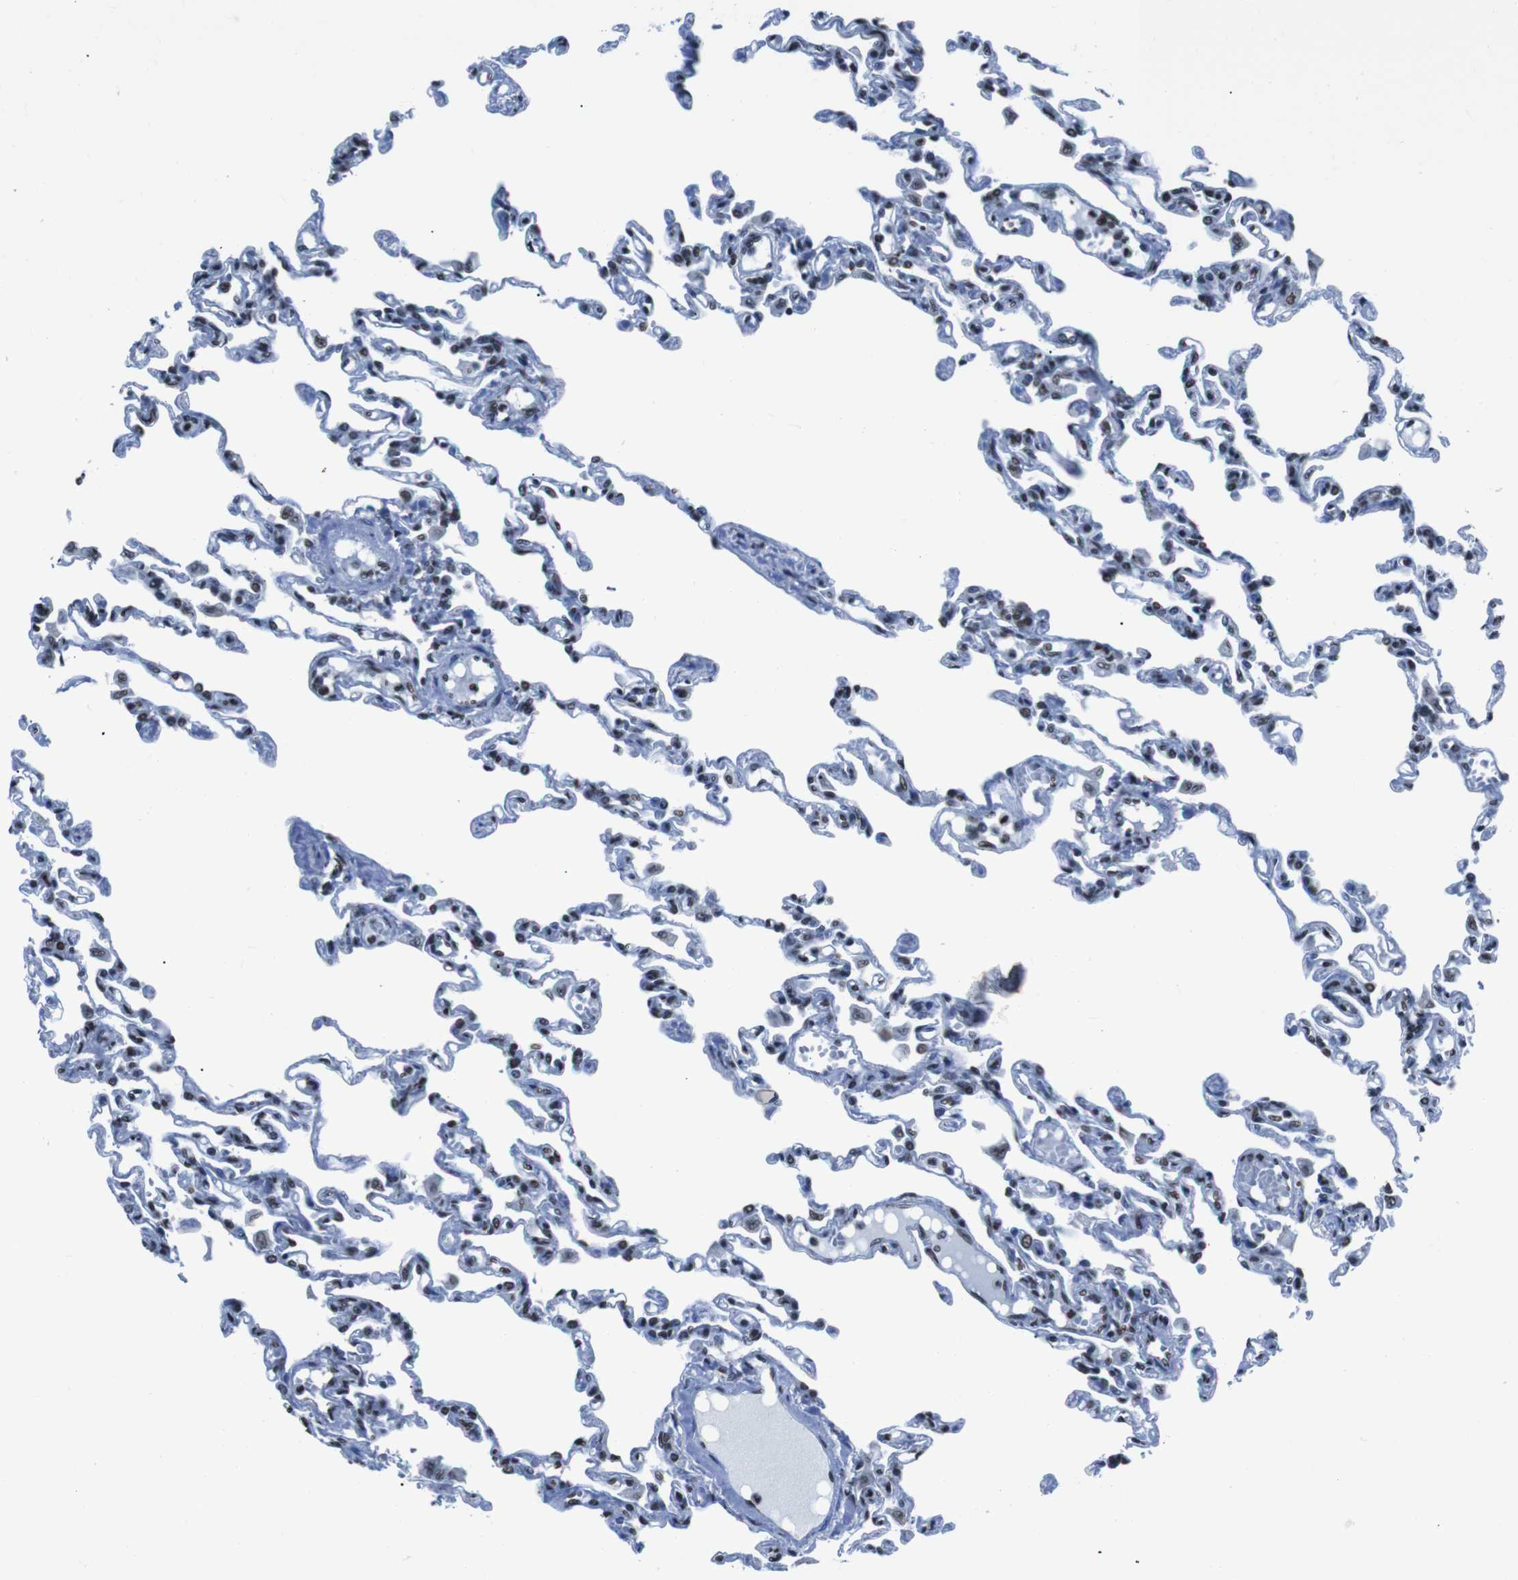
{"staining": {"intensity": "strong", "quantity": ">75%", "location": "nuclear"}, "tissue": "lung", "cell_type": "Alveolar cells", "image_type": "normal", "snomed": [{"axis": "morphology", "description": "Normal tissue, NOS"}, {"axis": "topography", "description": "Lung"}], "caption": "Lung stained with a brown dye reveals strong nuclear positive expression in about >75% of alveolar cells.", "gene": "PIP4P2", "patient": {"sex": "male", "age": 21}}